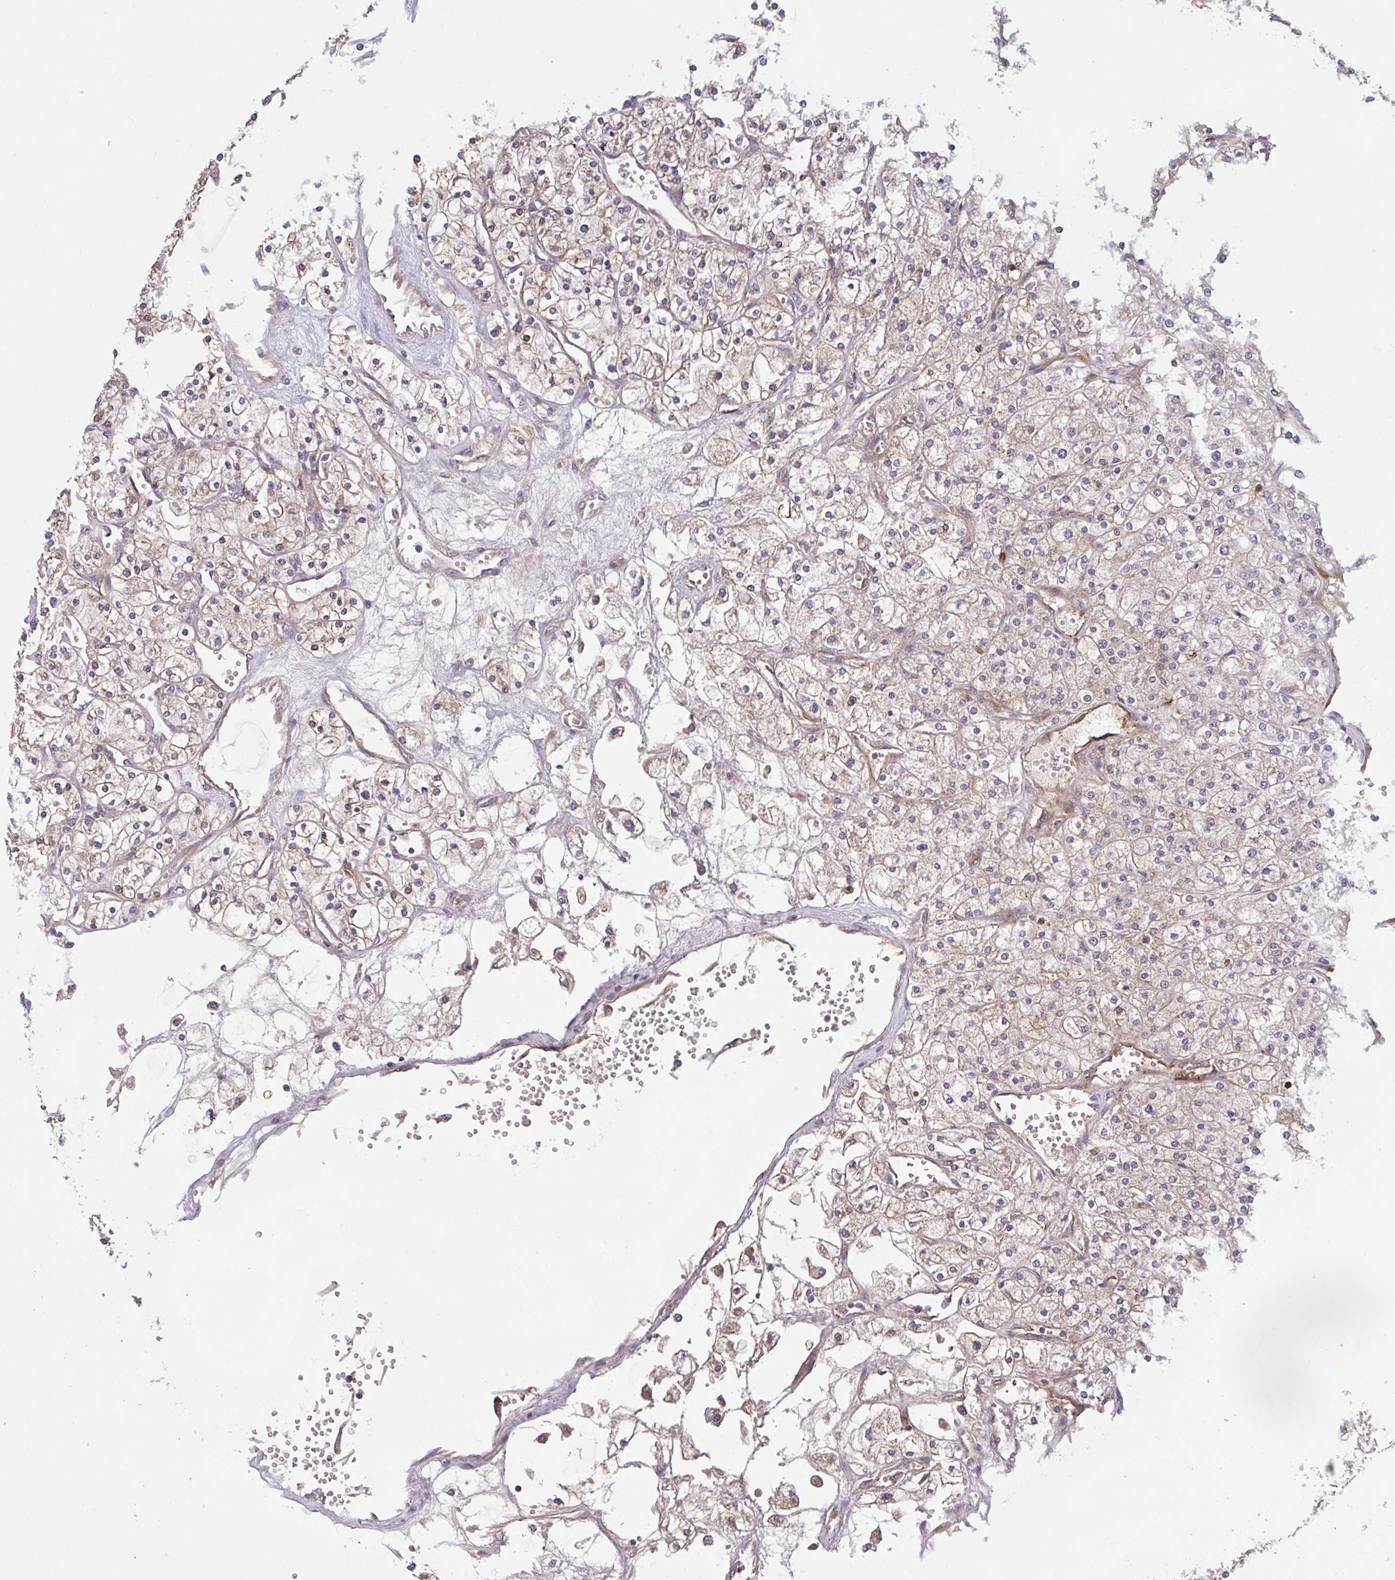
{"staining": {"intensity": "weak", "quantity": ">75%", "location": "cytoplasmic/membranous"}, "tissue": "renal cancer", "cell_type": "Tumor cells", "image_type": "cancer", "snomed": [{"axis": "morphology", "description": "Adenocarcinoma, NOS"}, {"axis": "topography", "description": "Kidney"}], "caption": "Renal cancer (adenocarcinoma) stained for a protein shows weak cytoplasmic/membranous positivity in tumor cells. Immunohistochemistry stains the protein of interest in brown and the nuclei are stained blue.", "gene": "CD1E", "patient": {"sex": "male", "age": 80}}